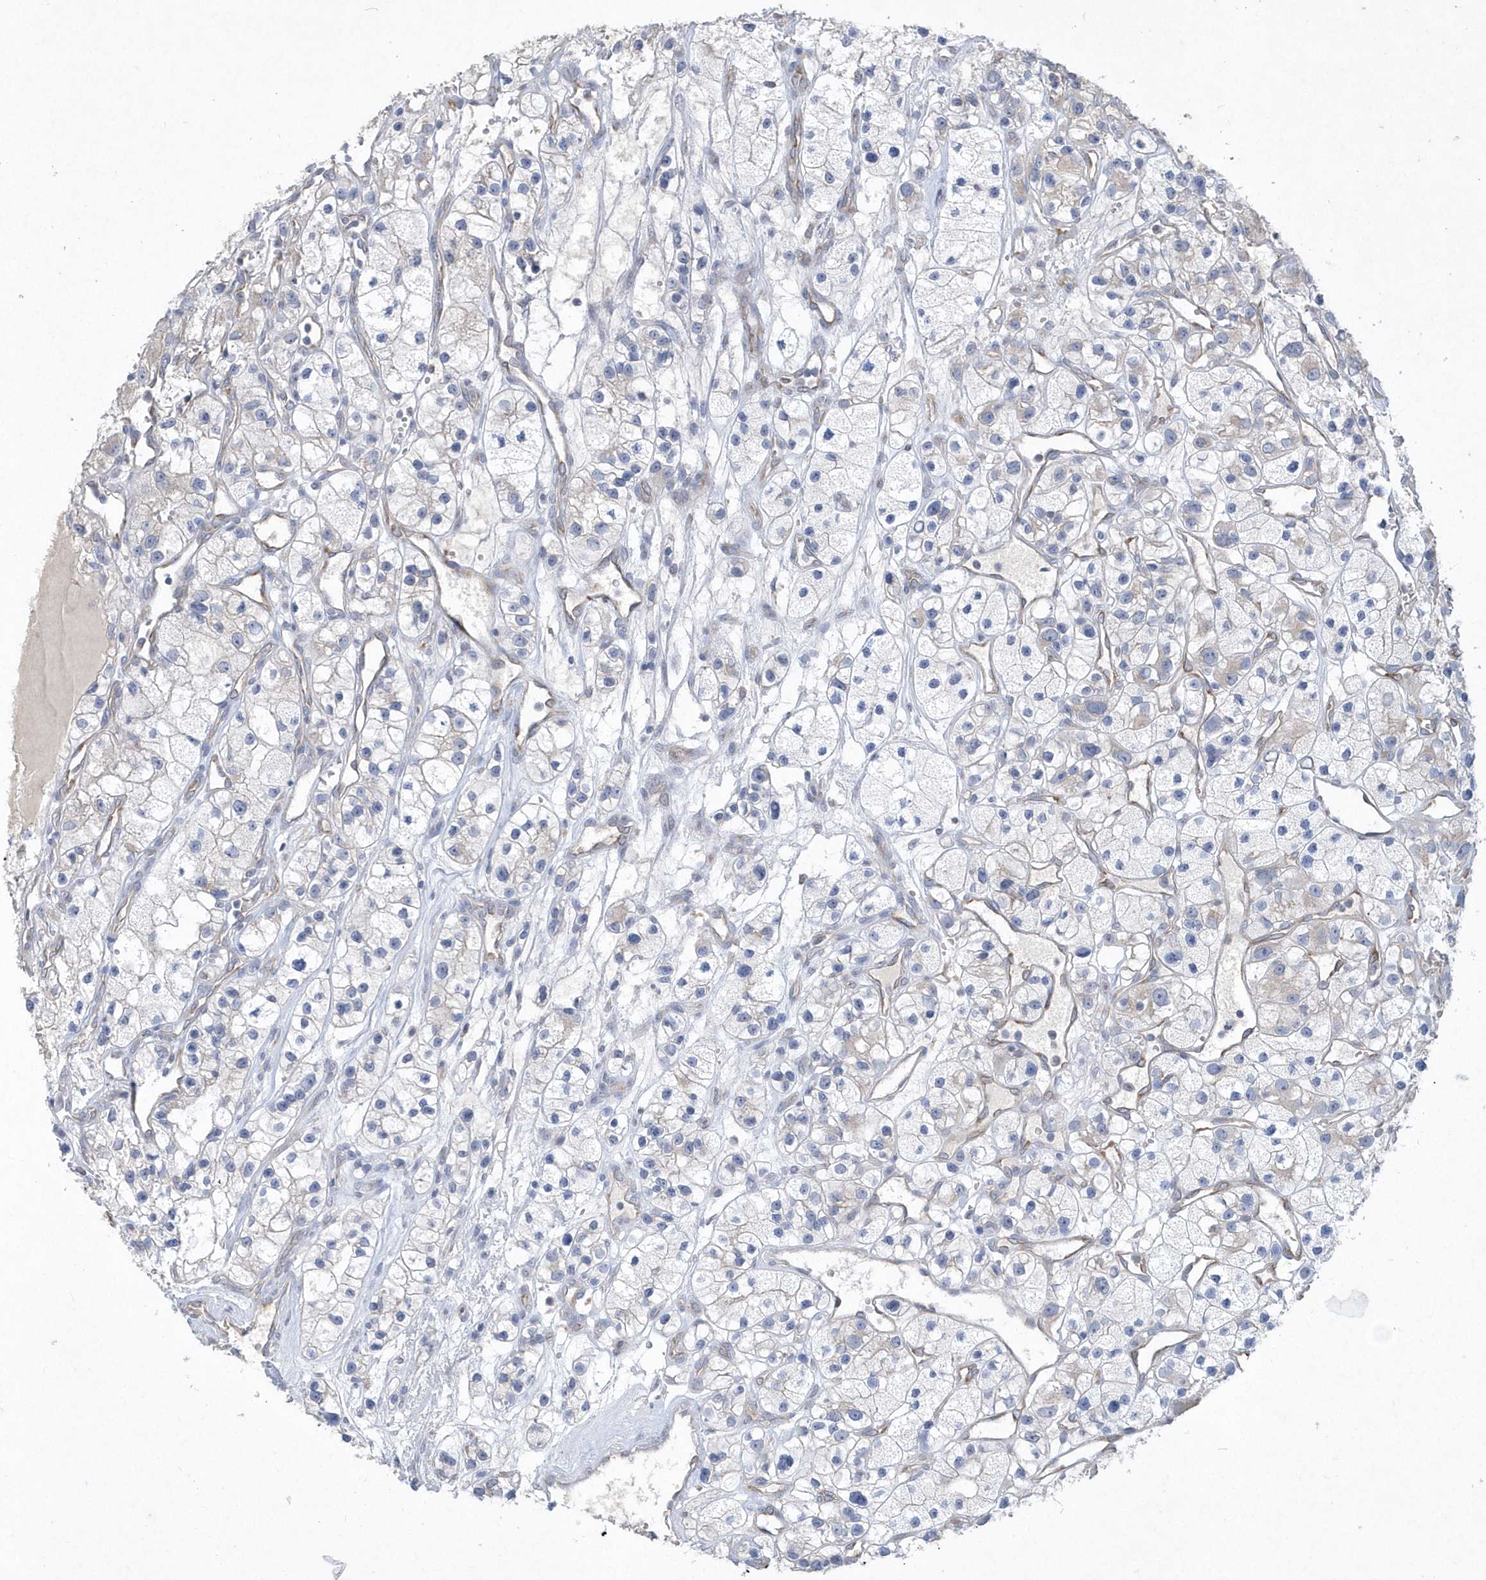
{"staining": {"intensity": "negative", "quantity": "none", "location": "none"}, "tissue": "renal cancer", "cell_type": "Tumor cells", "image_type": "cancer", "snomed": [{"axis": "morphology", "description": "Adenocarcinoma, NOS"}, {"axis": "topography", "description": "Kidney"}], "caption": "Tumor cells are negative for brown protein staining in adenocarcinoma (renal).", "gene": "DGAT1", "patient": {"sex": "female", "age": 57}}